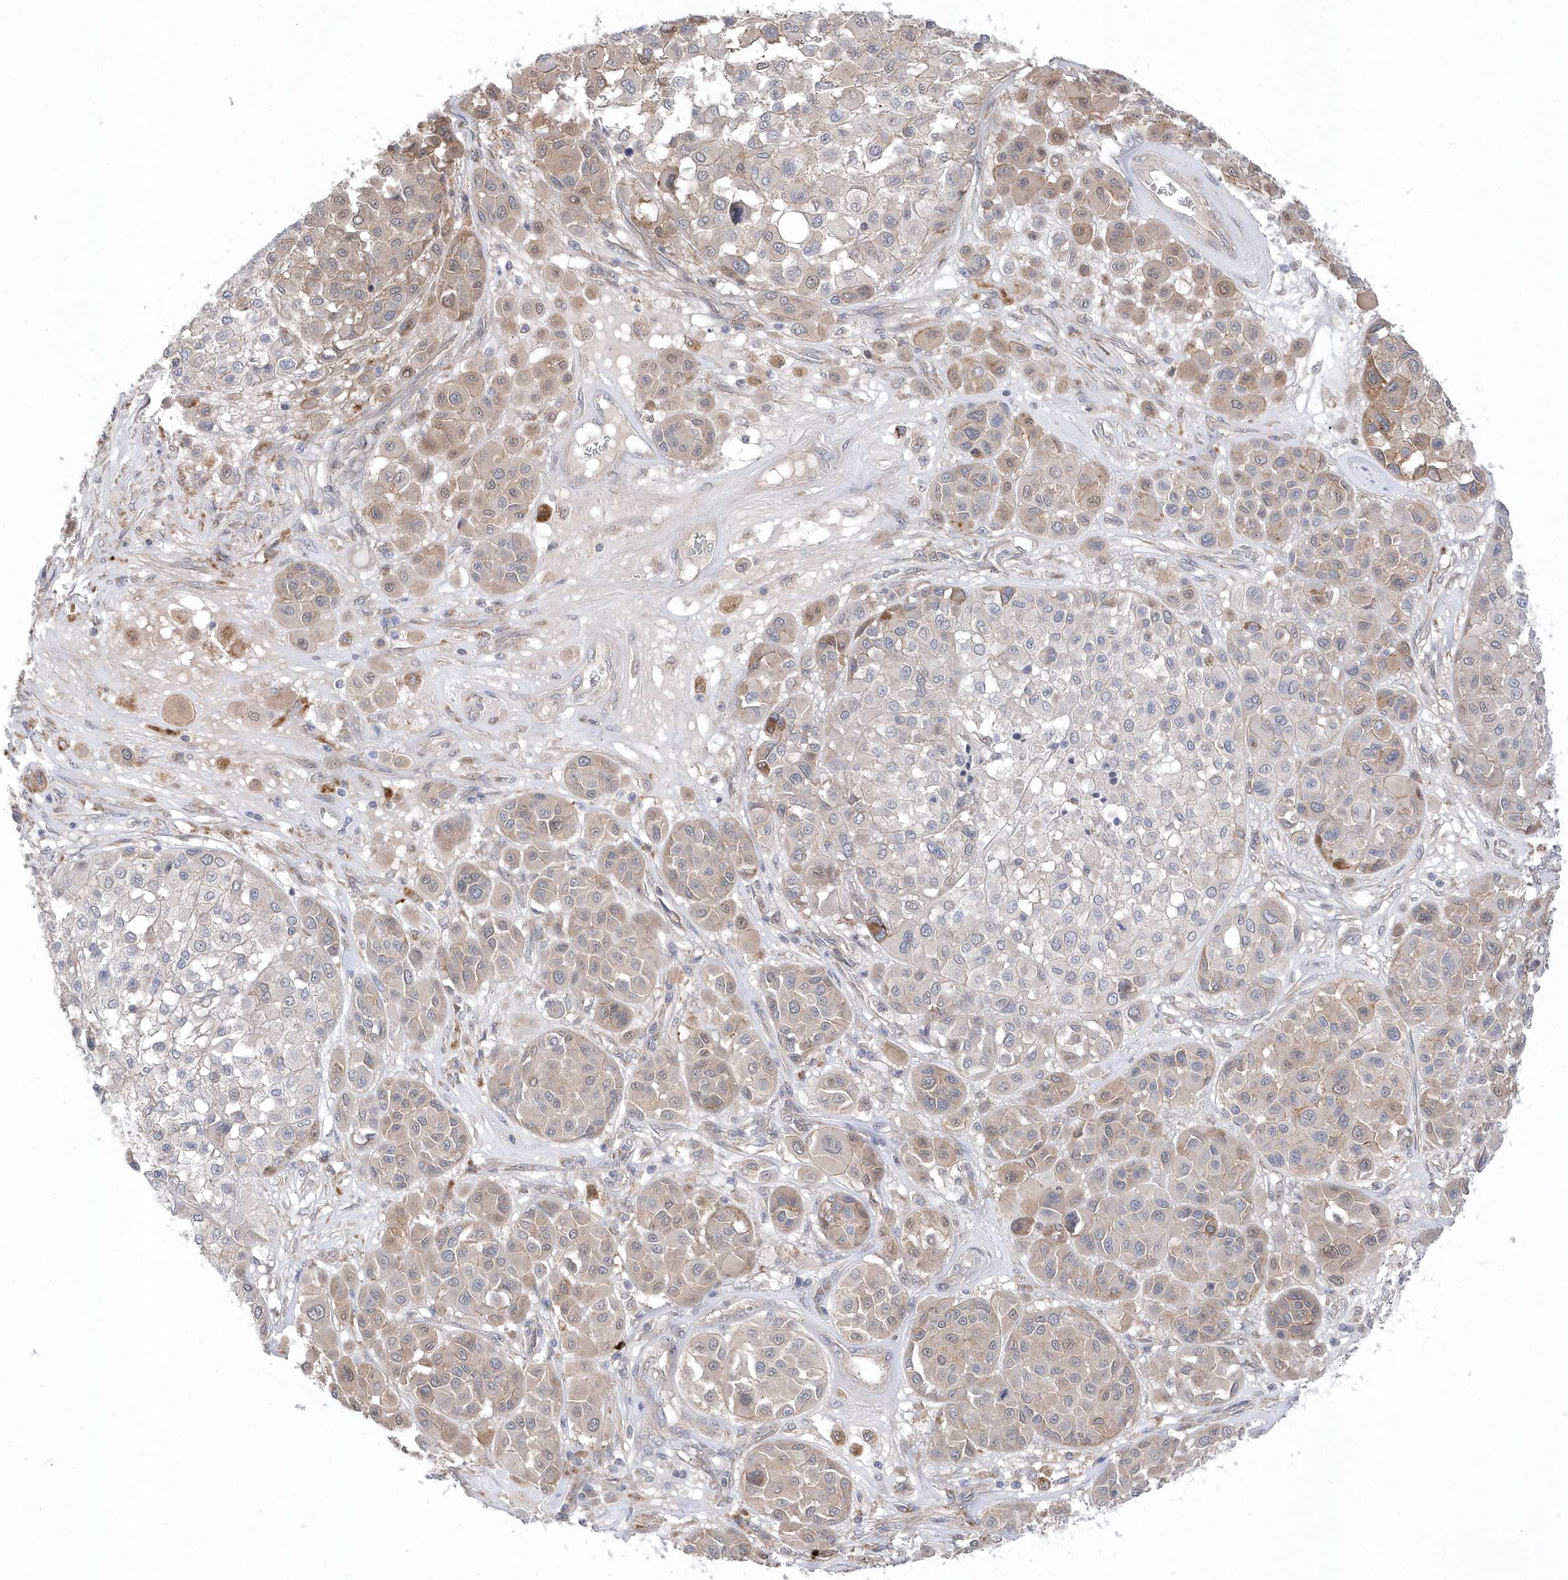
{"staining": {"intensity": "weak", "quantity": "25%-75%", "location": "cytoplasmic/membranous"}, "tissue": "melanoma", "cell_type": "Tumor cells", "image_type": "cancer", "snomed": [{"axis": "morphology", "description": "Malignant melanoma, Metastatic site"}, {"axis": "topography", "description": "Soft tissue"}], "caption": "IHC staining of melanoma, which exhibits low levels of weak cytoplasmic/membranous positivity in approximately 25%-75% of tumor cells indicating weak cytoplasmic/membranous protein positivity. The staining was performed using DAB (brown) for protein detection and nuclei were counterstained in hematoxylin (blue).", "gene": "ANAPC1", "patient": {"sex": "male", "age": 41}}